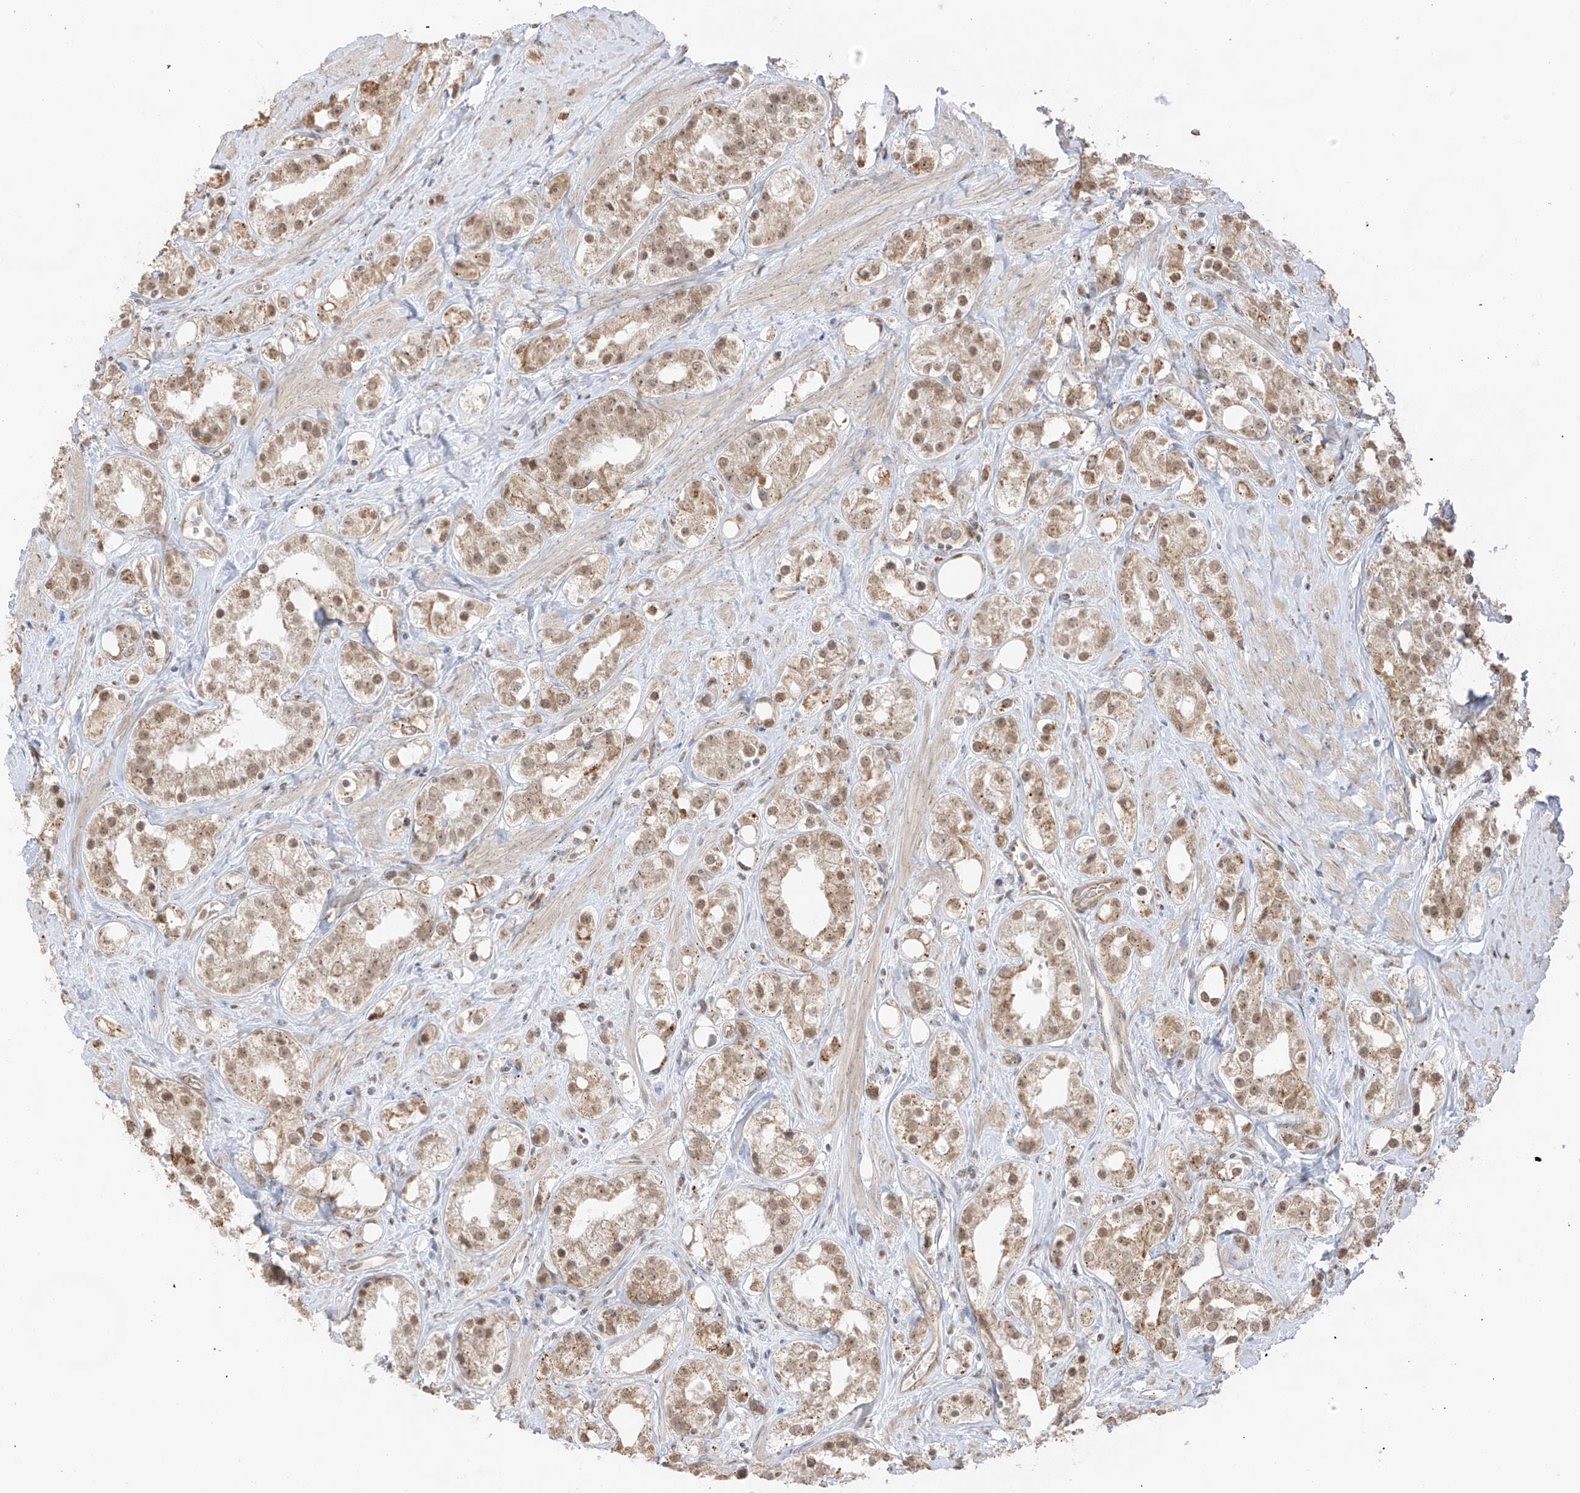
{"staining": {"intensity": "moderate", "quantity": "25%-75%", "location": "cytoplasmic/membranous,nuclear"}, "tissue": "prostate cancer", "cell_type": "Tumor cells", "image_type": "cancer", "snomed": [{"axis": "morphology", "description": "Adenocarcinoma, NOS"}, {"axis": "topography", "description": "Prostate"}], "caption": "A medium amount of moderate cytoplasmic/membranous and nuclear expression is seen in approximately 25%-75% of tumor cells in prostate cancer (adenocarcinoma) tissue.", "gene": "N4BP3", "patient": {"sex": "male", "age": 79}}